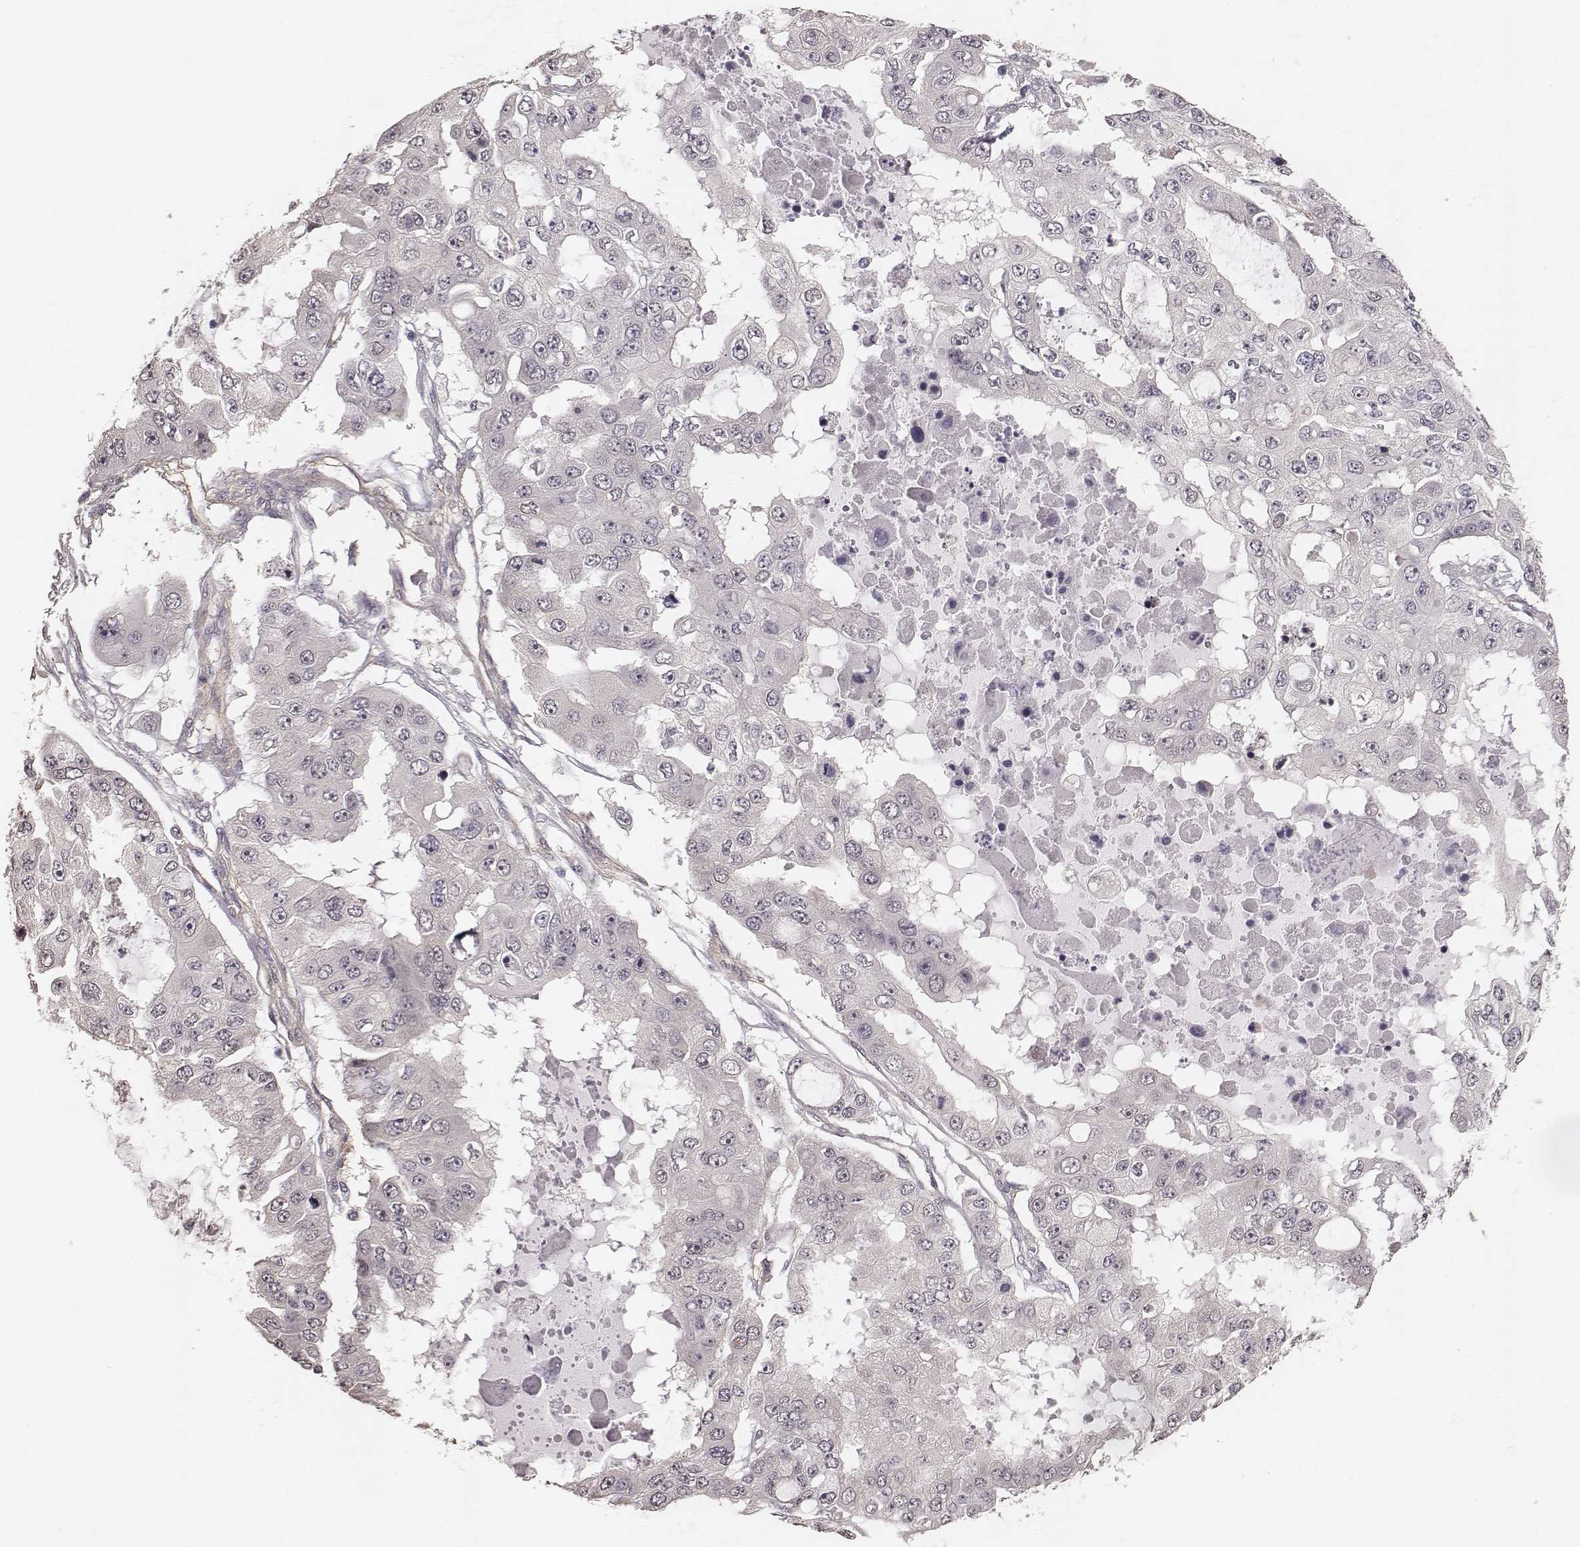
{"staining": {"intensity": "negative", "quantity": "none", "location": "none"}, "tissue": "ovarian cancer", "cell_type": "Tumor cells", "image_type": "cancer", "snomed": [{"axis": "morphology", "description": "Cystadenocarcinoma, serous, NOS"}, {"axis": "topography", "description": "Ovary"}], "caption": "Immunohistochemical staining of human ovarian serous cystadenocarcinoma demonstrates no significant expression in tumor cells.", "gene": "LY6K", "patient": {"sex": "female", "age": 56}}